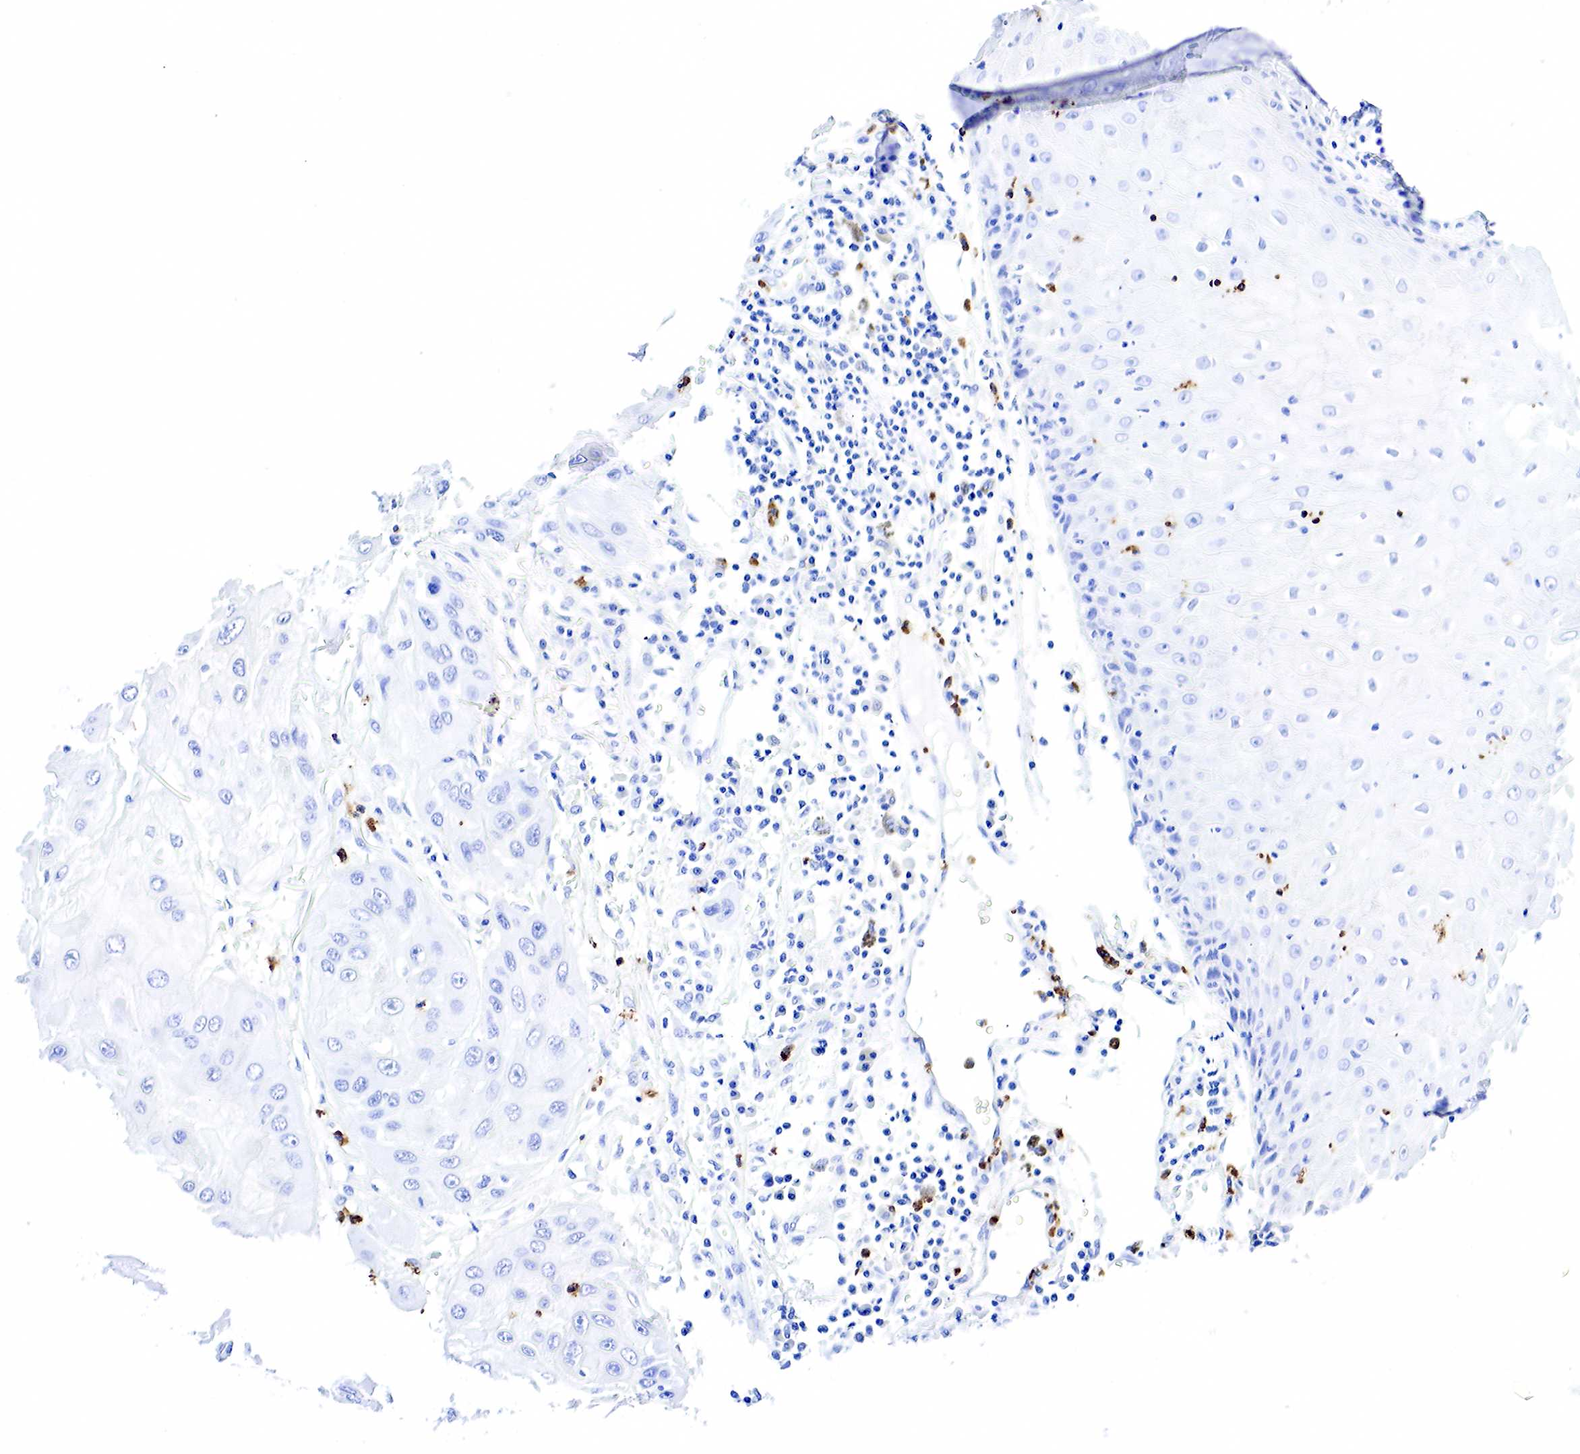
{"staining": {"intensity": "negative", "quantity": "none", "location": "none"}, "tissue": "skin cancer", "cell_type": "Tumor cells", "image_type": "cancer", "snomed": [{"axis": "morphology", "description": "Squamous cell carcinoma, NOS"}, {"axis": "topography", "description": "Skin"}, {"axis": "topography", "description": "Anal"}], "caption": "IHC micrograph of neoplastic tissue: human squamous cell carcinoma (skin) stained with DAB exhibits no significant protein staining in tumor cells.", "gene": "FUT4", "patient": {"sex": "male", "age": 61}}